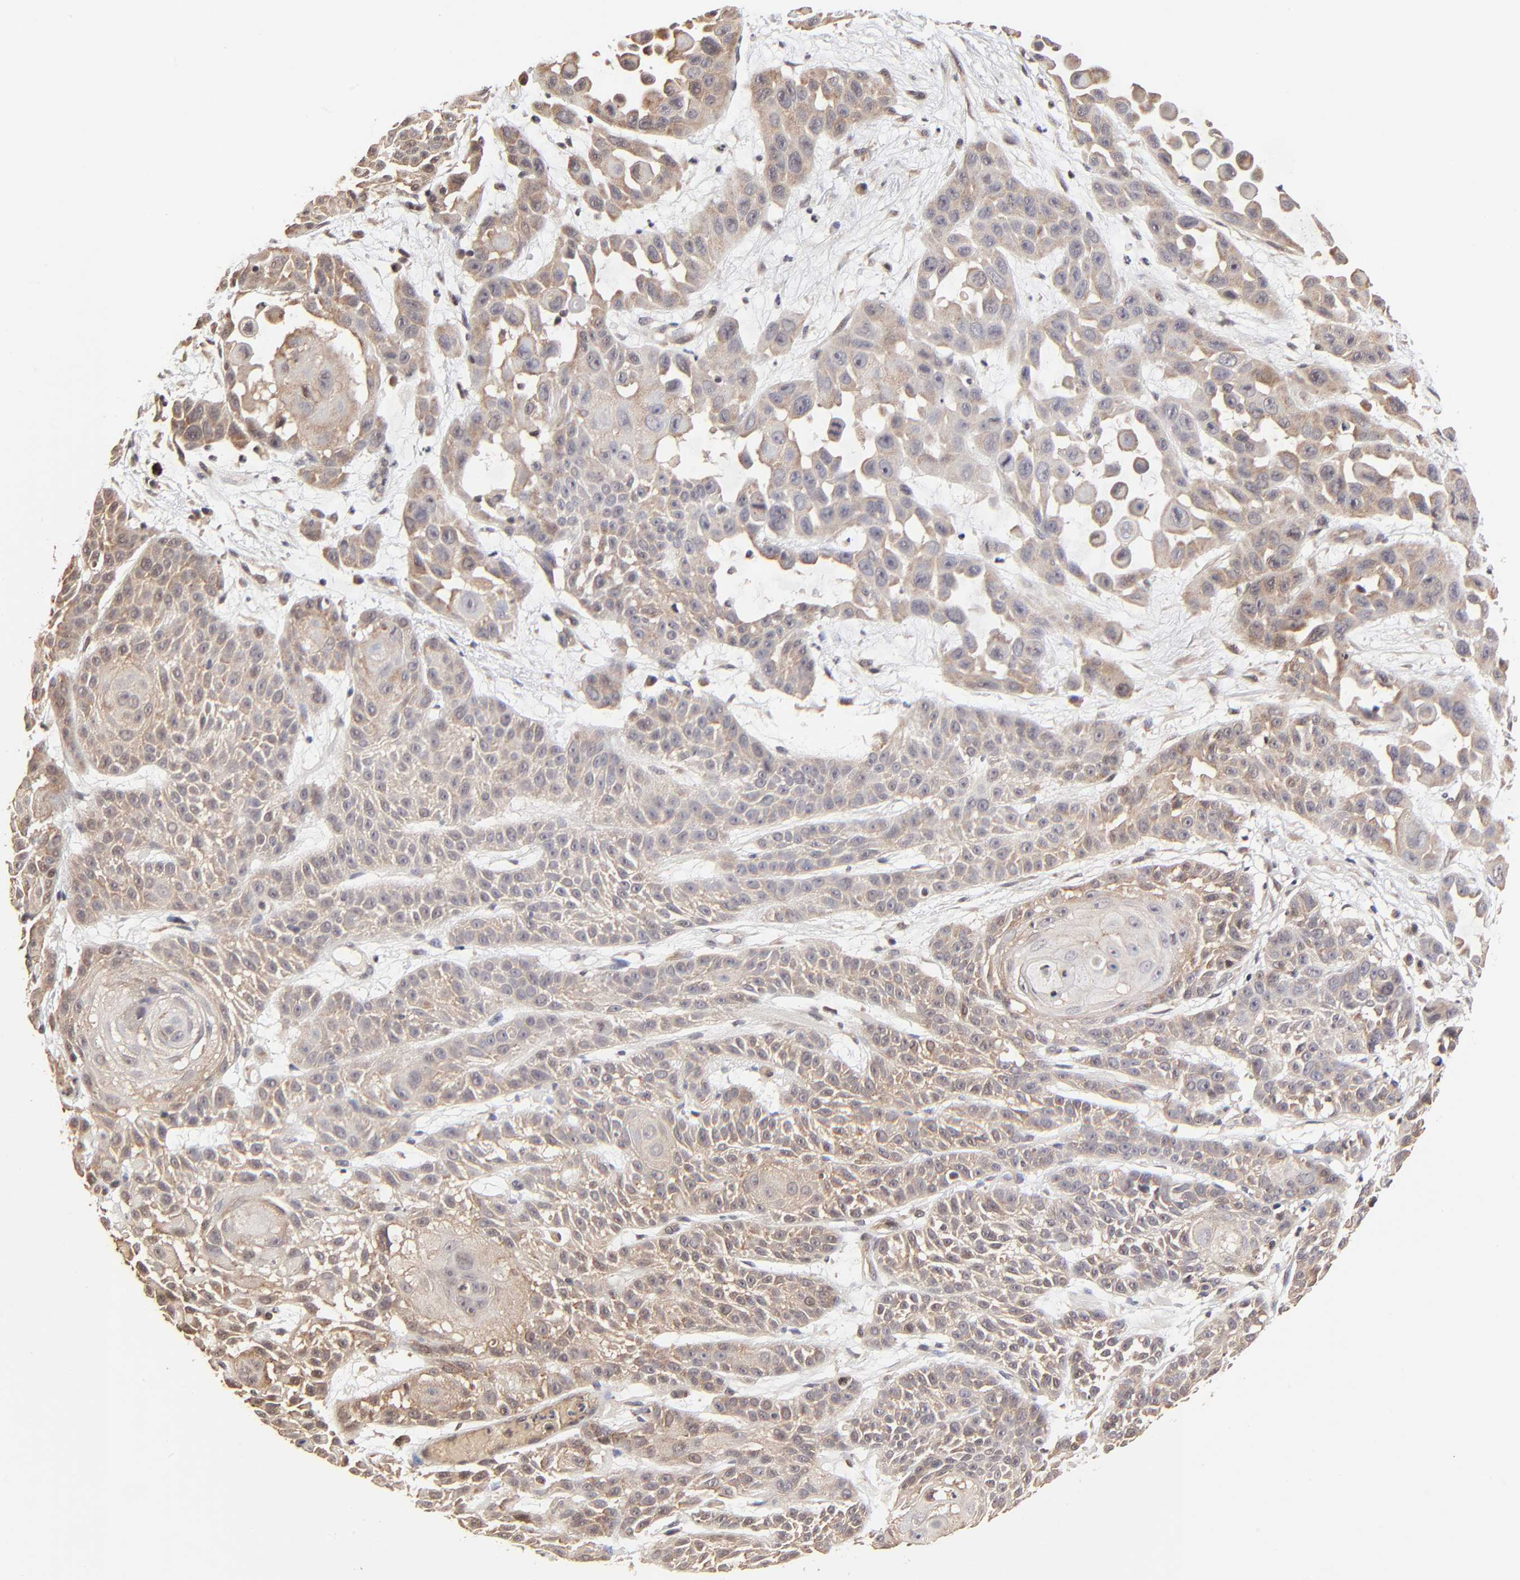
{"staining": {"intensity": "moderate", "quantity": ">75%", "location": "cytoplasmic/membranous"}, "tissue": "skin cancer", "cell_type": "Tumor cells", "image_type": "cancer", "snomed": [{"axis": "morphology", "description": "Squamous cell carcinoma, NOS"}, {"axis": "topography", "description": "Skin"}], "caption": "Moderate cytoplasmic/membranous positivity is identified in approximately >75% of tumor cells in squamous cell carcinoma (skin).", "gene": "FRMD8", "patient": {"sex": "male", "age": 81}}